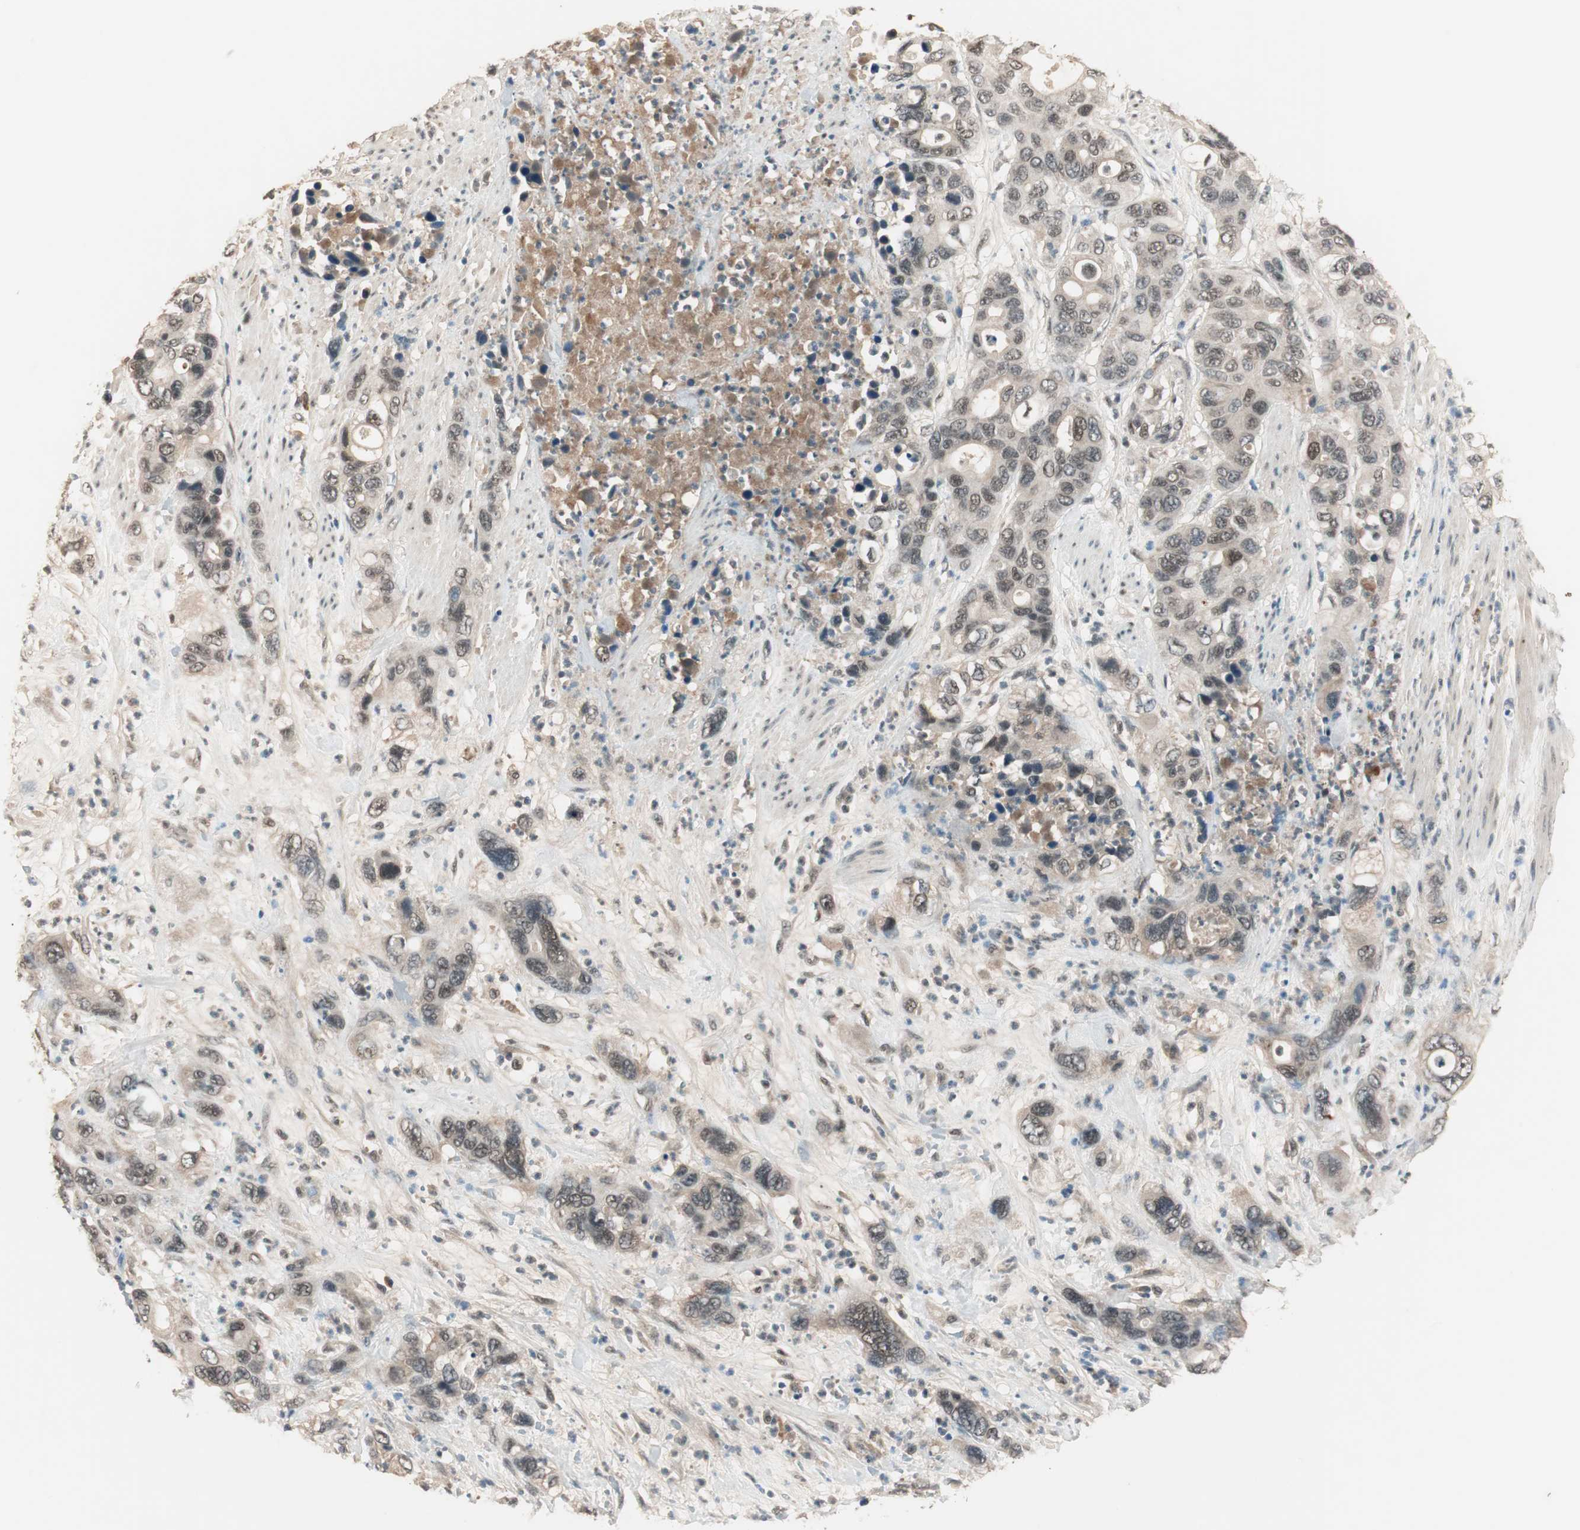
{"staining": {"intensity": "weak", "quantity": "25%-75%", "location": "nuclear"}, "tissue": "pancreatic cancer", "cell_type": "Tumor cells", "image_type": "cancer", "snomed": [{"axis": "morphology", "description": "Adenocarcinoma, NOS"}, {"axis": "topography", "description": "Pancreas"}], "caption": "Approximately 25%-75% of tumor cells in adenocarcinoma (pancreatic) reveal weak nuclear protein expression as visualized by brown immunohistochemical staining.", "gene": "NFRKB", "patient": {"sex": "female", "age": 71}}